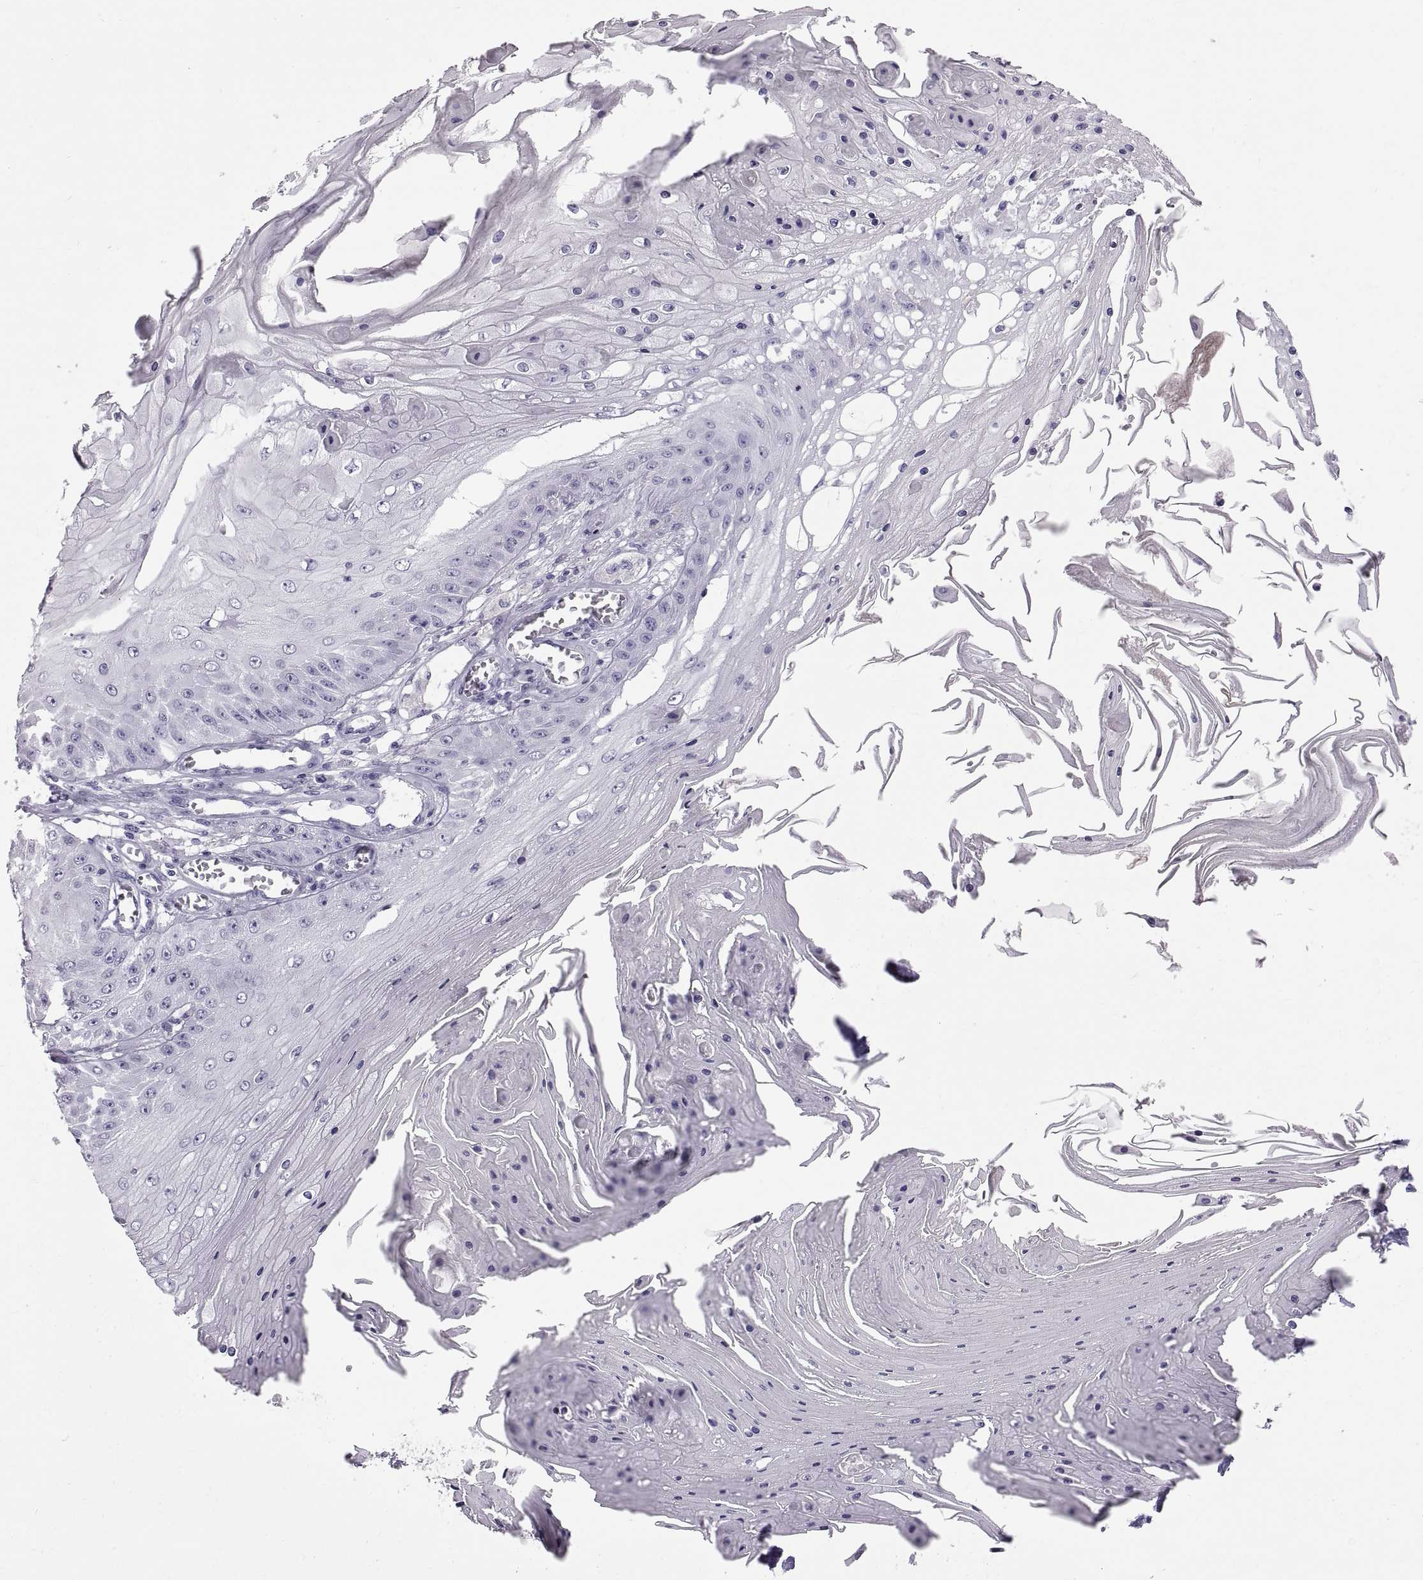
{"staining": {"intensity": "negative", "quantity": "none", "location": "none"}, "tissue": "skin cancer", "cell_type": "Tumor cells", "image_type": "cancer", "snomed": [{"axis": "morphology", "description": "Squamous cell carcinoma, NOS"}, {"axis": "topography", "description": "Skin"}], "caption": "Tumor cells are negative for protein expression in human skin squamous cell carcinoma.", "gene": "WFDC8", "patient": {"sex": "male", "age": 70}}